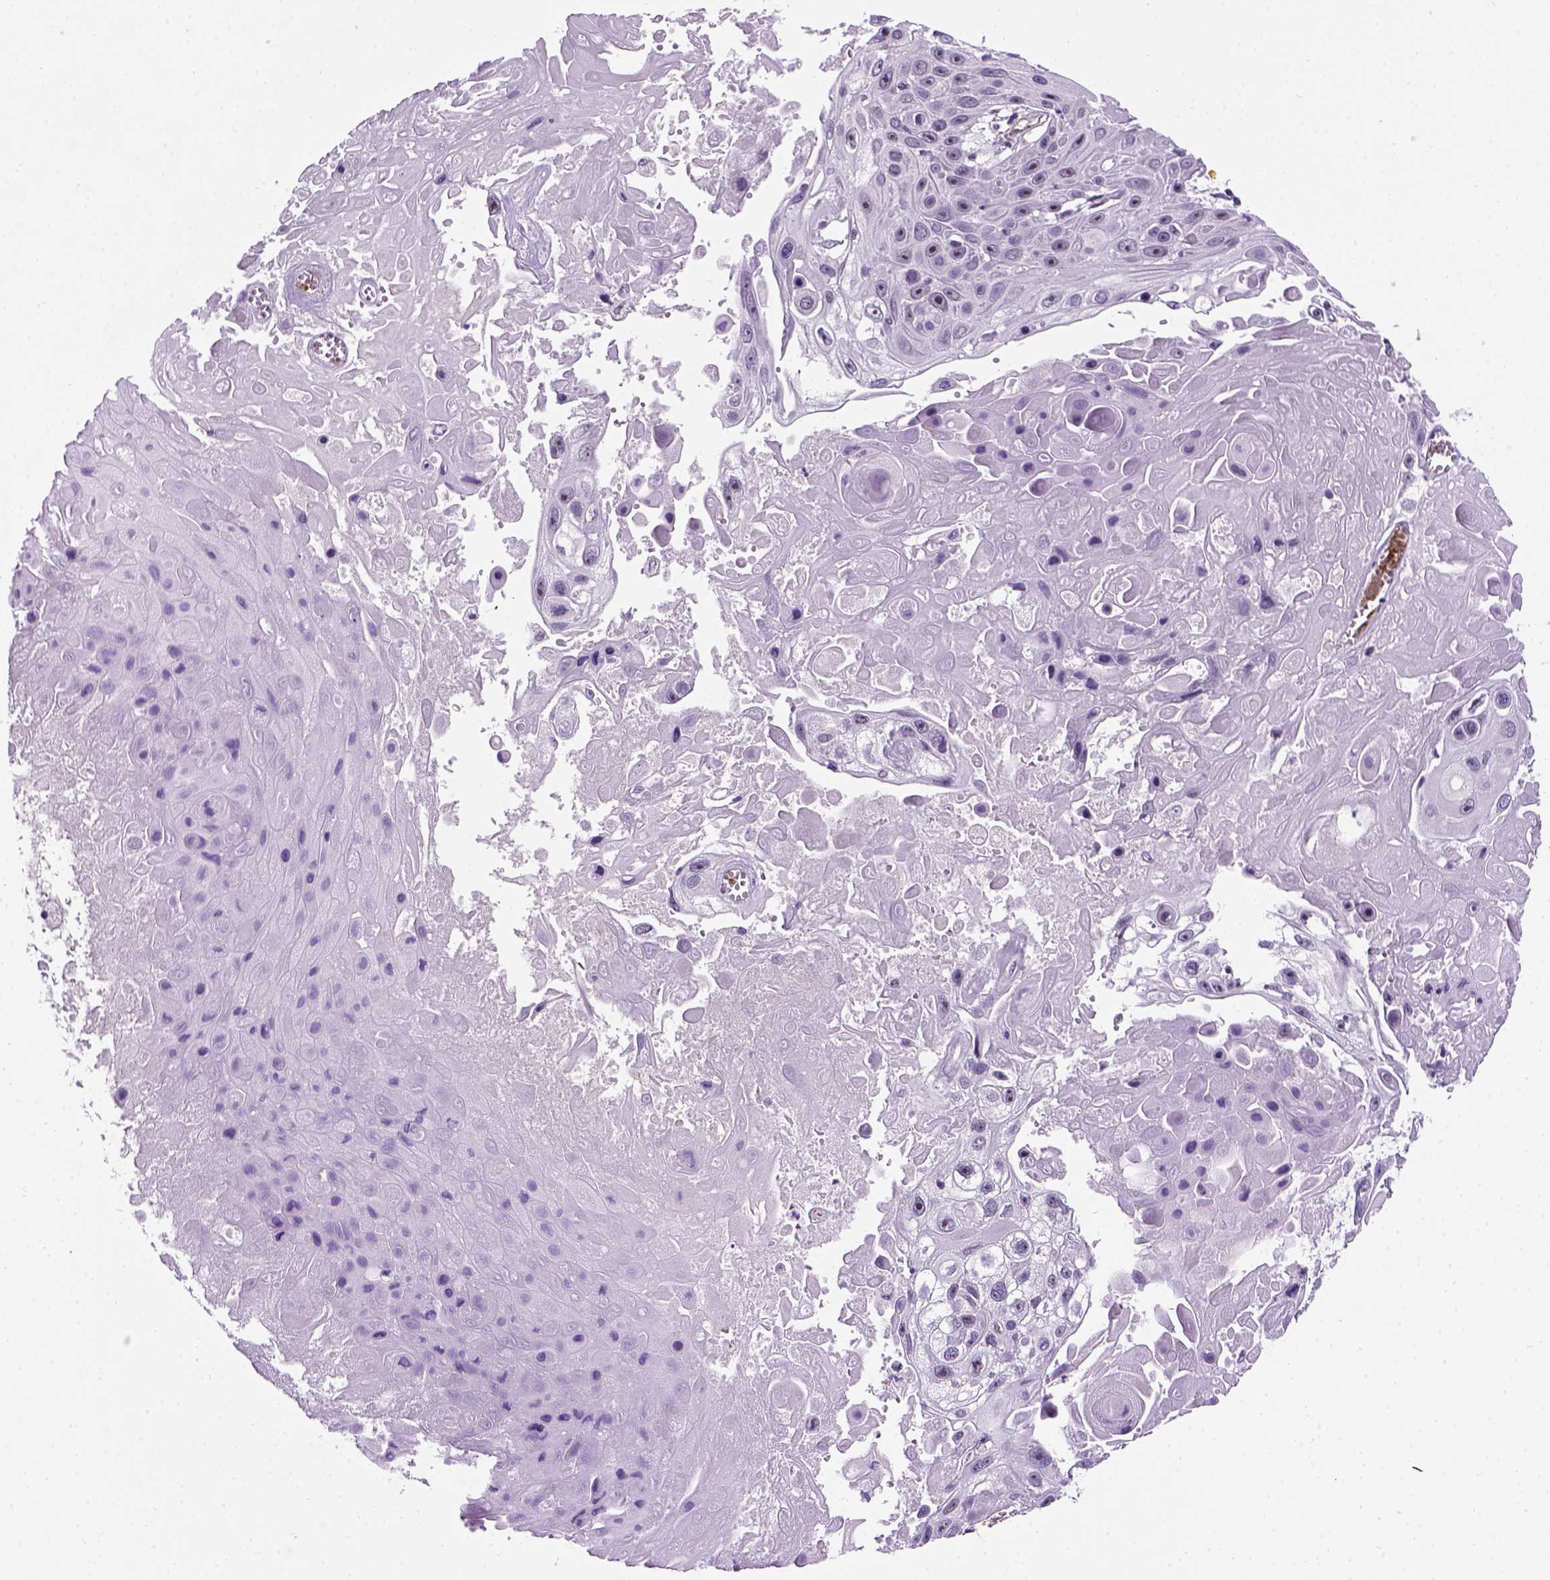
{"staining": {"intensity": "negative", "quantity": "none", "location": "none"}, "tissue": "skin cancer", "cell_type": "Tumor cells", "image_type": "cancer", "snomed": [{"axis": "morphology", "description": "Squamous cell carcinoma, NOS"}, {"axis": "topography", "description": "Skin"}], "caption": "Photomicrograph shows no protein positivity in tumor cells of skin cancer tissue.", "gene": "VWF", "patient": {"sex": "male", "age": 82}}